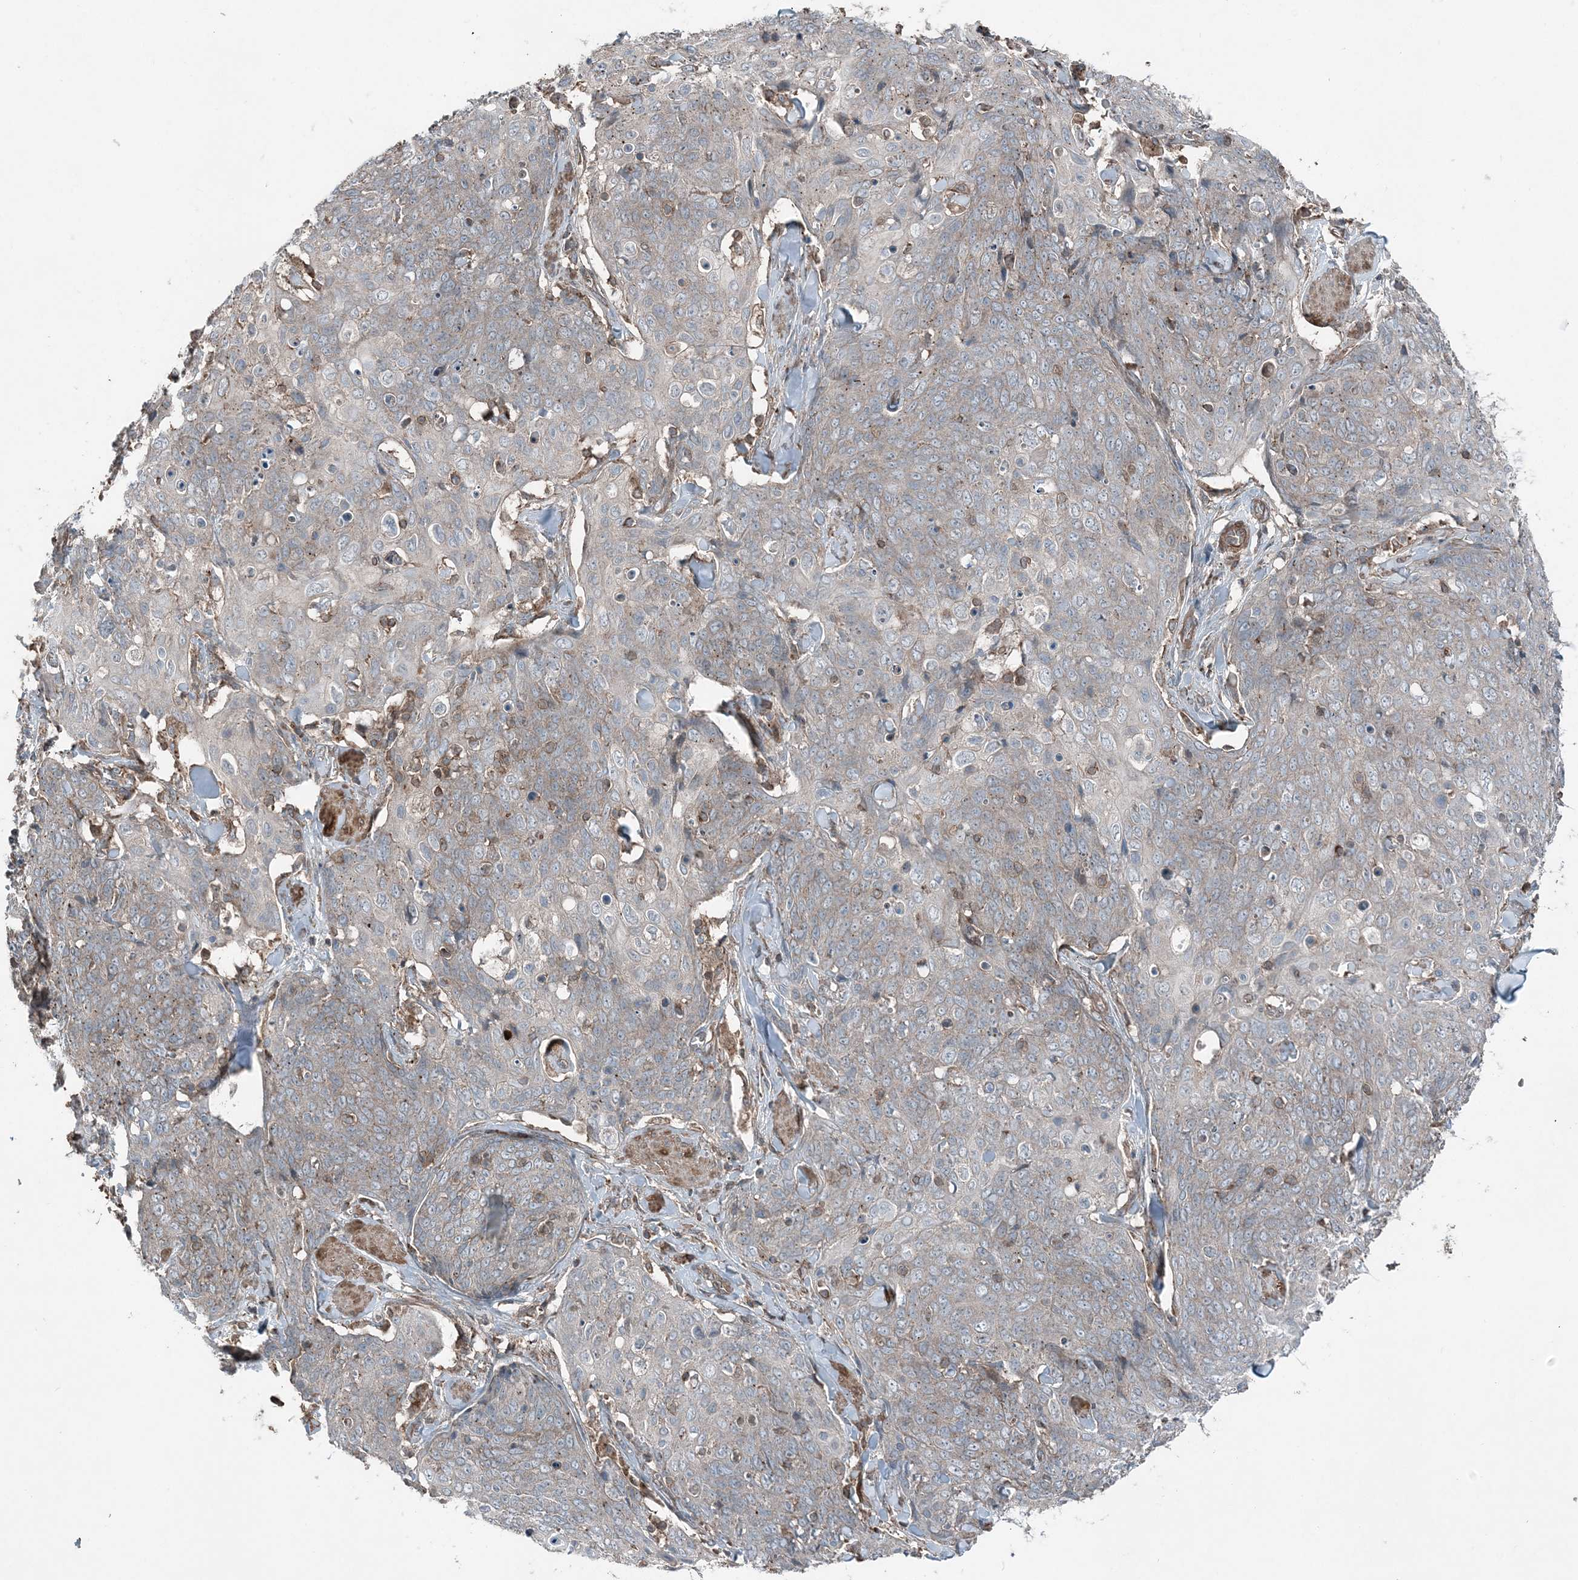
{"staining": {"intensity": "negative", "quantity": "none", "location": "none"}, "tissue": "skin cancer", "cell_type": "Tumor cells", "image_type": "cancer", "snomed": [{"axis": "morphology", "description": "Squamous cell carcinoma, NOS"}, {"axis": "topography", "description": "Skin"}, {"axis": "topography", "description": "Vulva"}], "caption": "Protein analysis of skin cancer (squamous cell carcinoma) shows no significant staining in tumor cells. (DAB immunohistochemistry visualized using brightfield microscopy, high magnification).", "gene": "KY", "patient": {"sex": "female", "age": 85}}